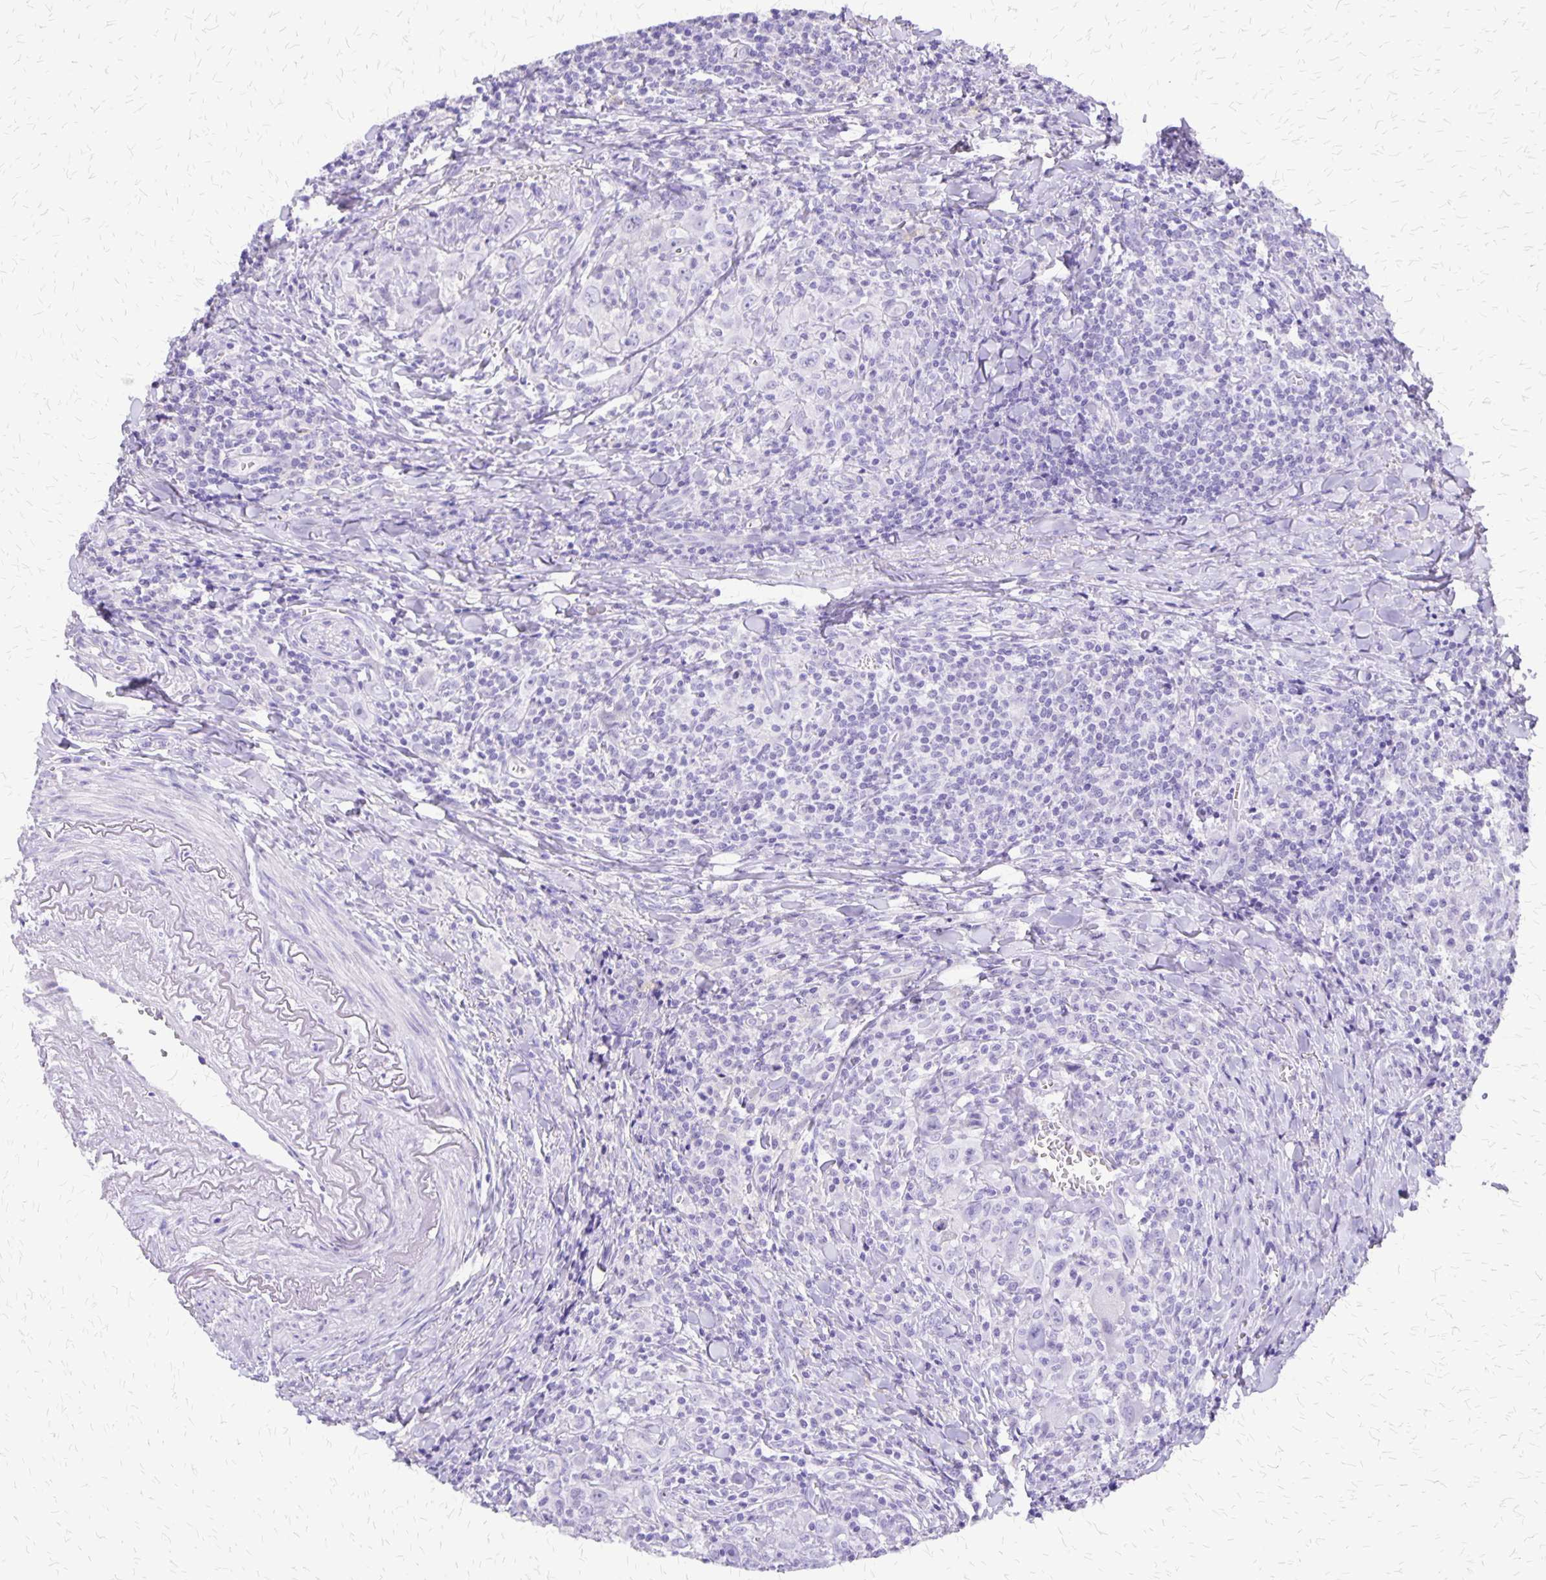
{"staining": {"intensity": "negative", "quantity": "none", "location": "none"}, "tissue": "head and neck cancer", "cell_type": "Tumor cells", "image_type": "cancer", "snomed": [{"axis": "morphology", "description": "Squamous cell carcinoma, NOS"}, {"axis": "topography", "description": "Head-Neck"}], "caption": "Image shows no protein staining in tumor cells of squamous cell carcinoma (head and neck) tissue. The staining is performed using DAB brown chromogen with nuclei counter-stained in using hematoxylin.", "gene": "SLC13A2", "patient": {"sex": "female", "age": 95}}